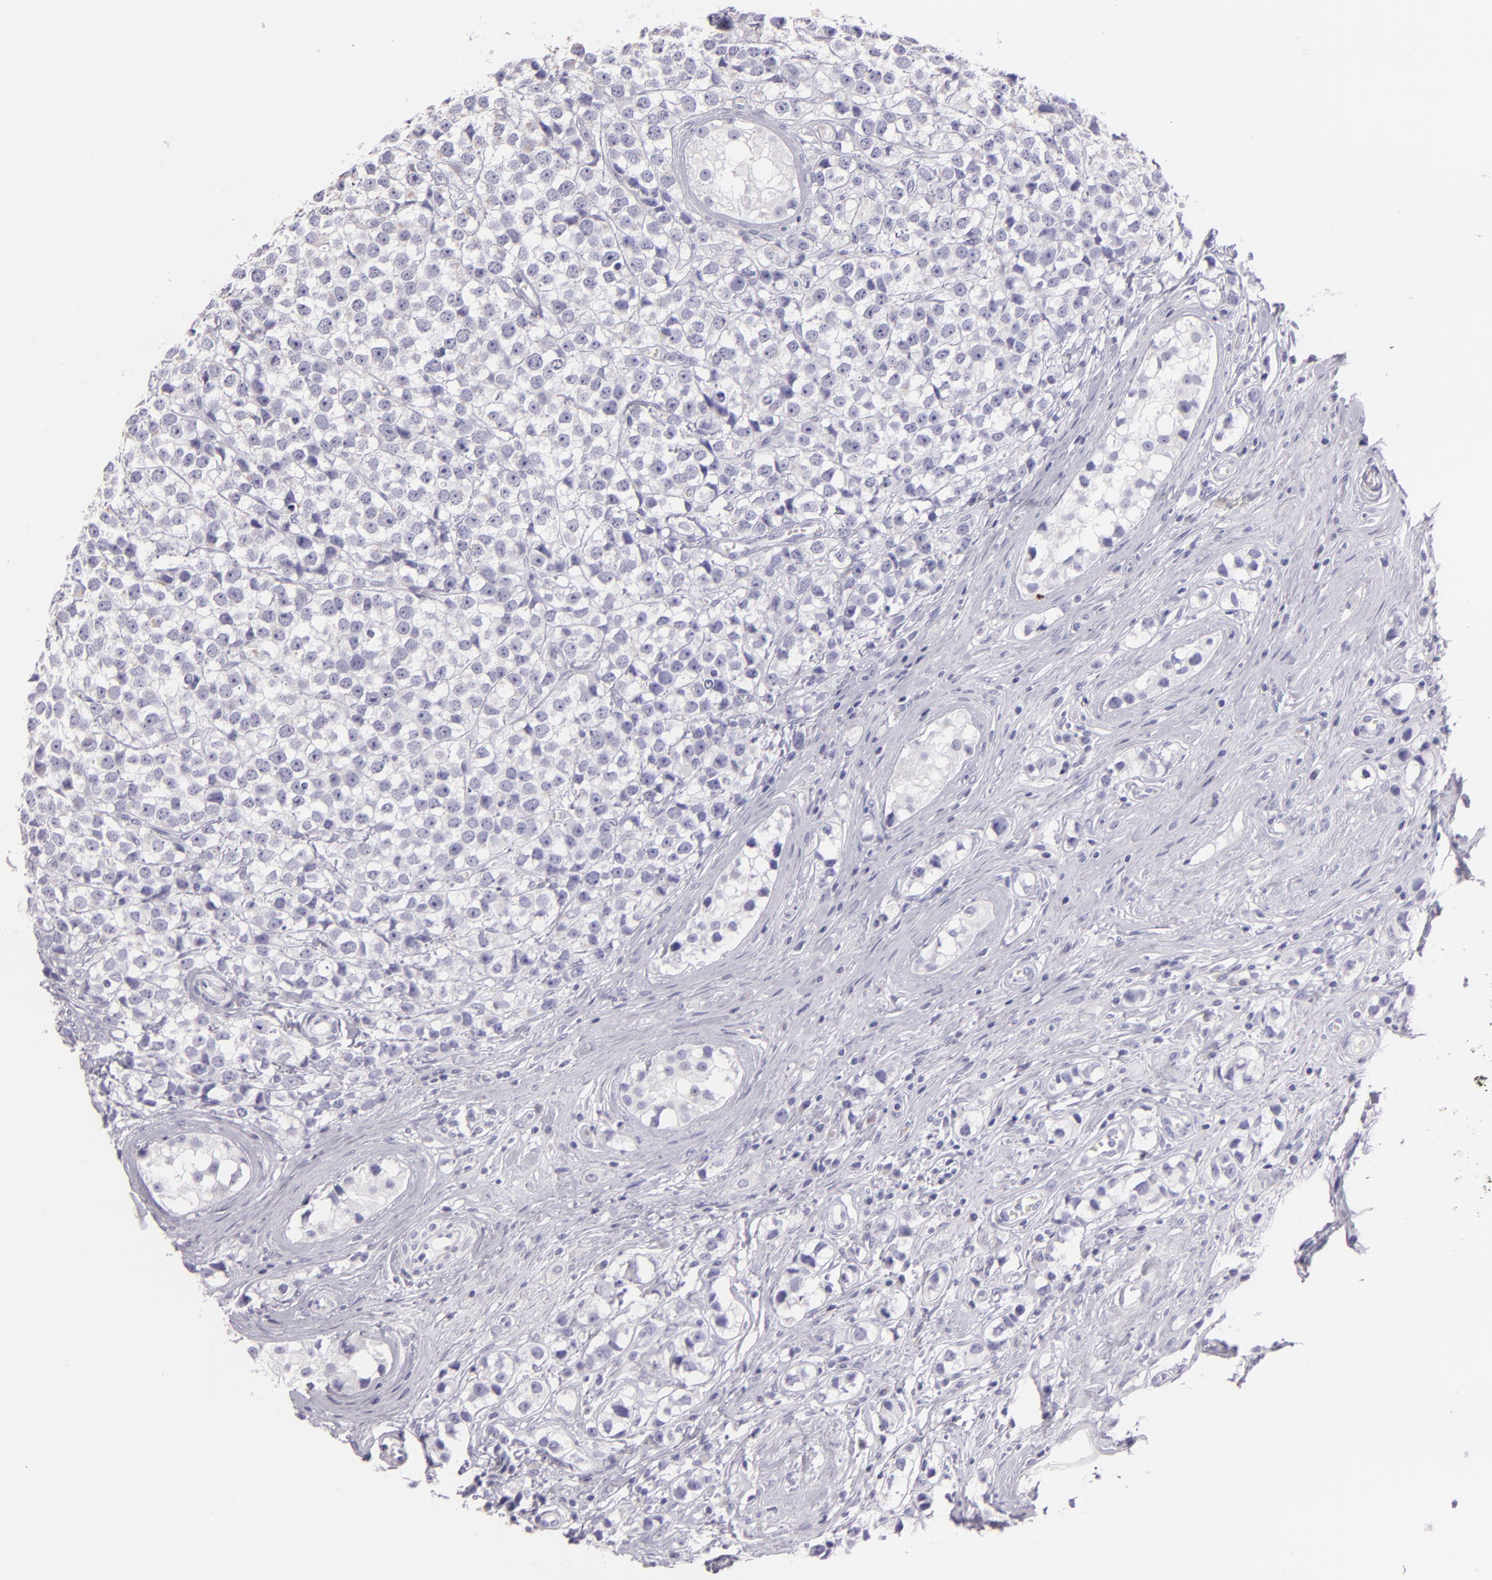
{"staining": {"intensity": "negative", "quantity": "none", "location": "none"}, "tissue": "testis cancer", "cell_type": "Tumor cells", "image_type": "cancer", "snomed": [{"axis": "morphology", "description": "Seminoma, NOS"}, {"axis": "topography", "description": "Testis"}], "caption": "A high-resolution photomicrograph shows immunohistochemistry (IHC) staining of testis seminoma, which displays no significant positivity in tumor cells.", "gene": "MUC5AC", "patient": {"sex": "male", "age": 25}}